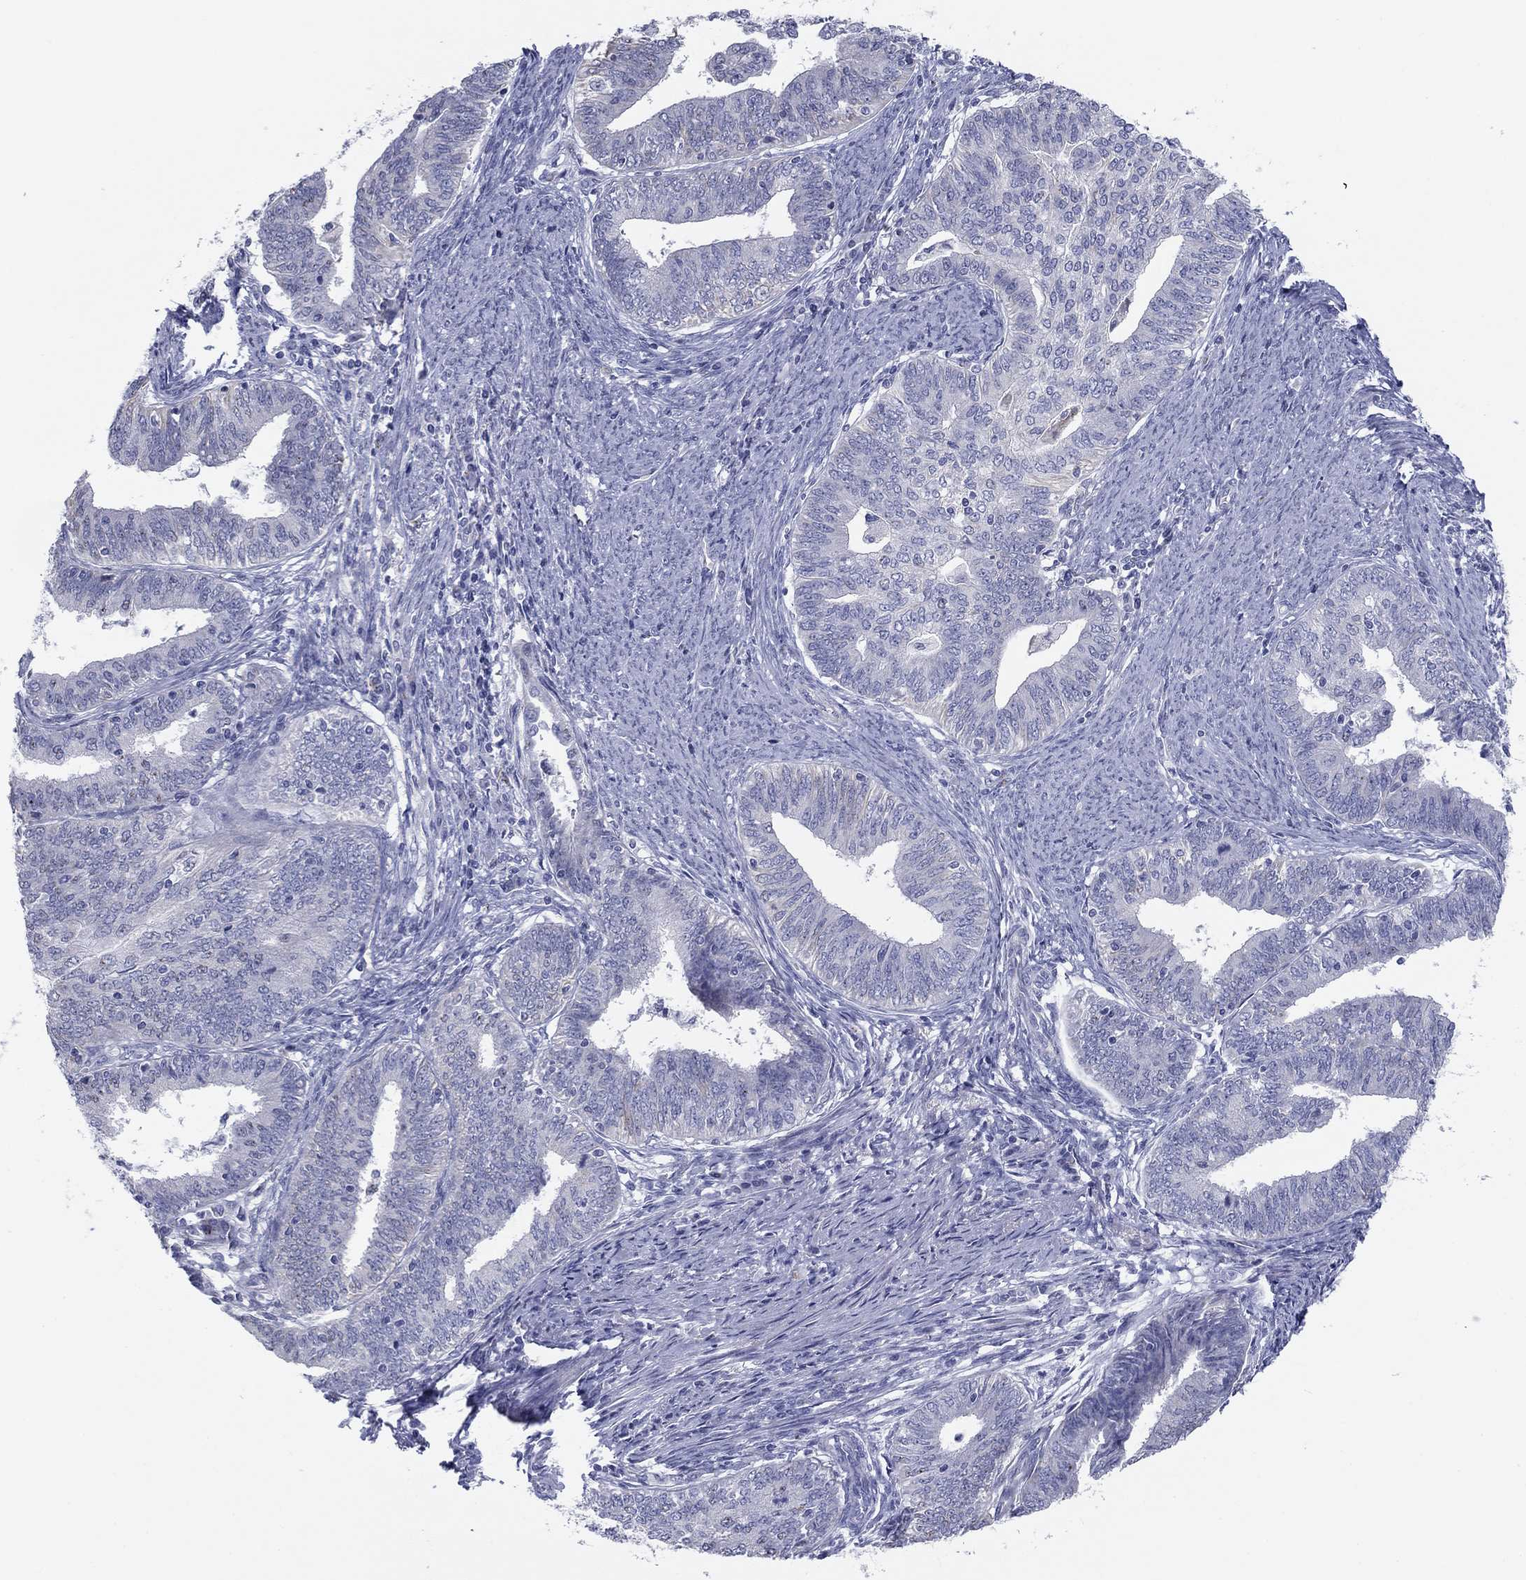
{"staining": {"intensity": "negative", "quantity": "none", "location": "none"}, "tissue": "endometrial cancer", "cell_type": "Tumor cells", "image_type": "cancer", "snomed": [{"axis": "morphology", "description": "Adenocarcinoma, NOS"}, {"axis": "topography", "description": "Endometrium"}], "caption": "Immunohistochemical staining of human adenocarcinoma (endometrial) exhibits no significant positivity in tumor cells. The staining is performed using DAB (3,3'-diaminobenzidine) brown chromogen with nuclei counter-stained in using hematoxylin.", "gene": "SEPTIN3", "patient": {"sex": "female", "age": 82}}